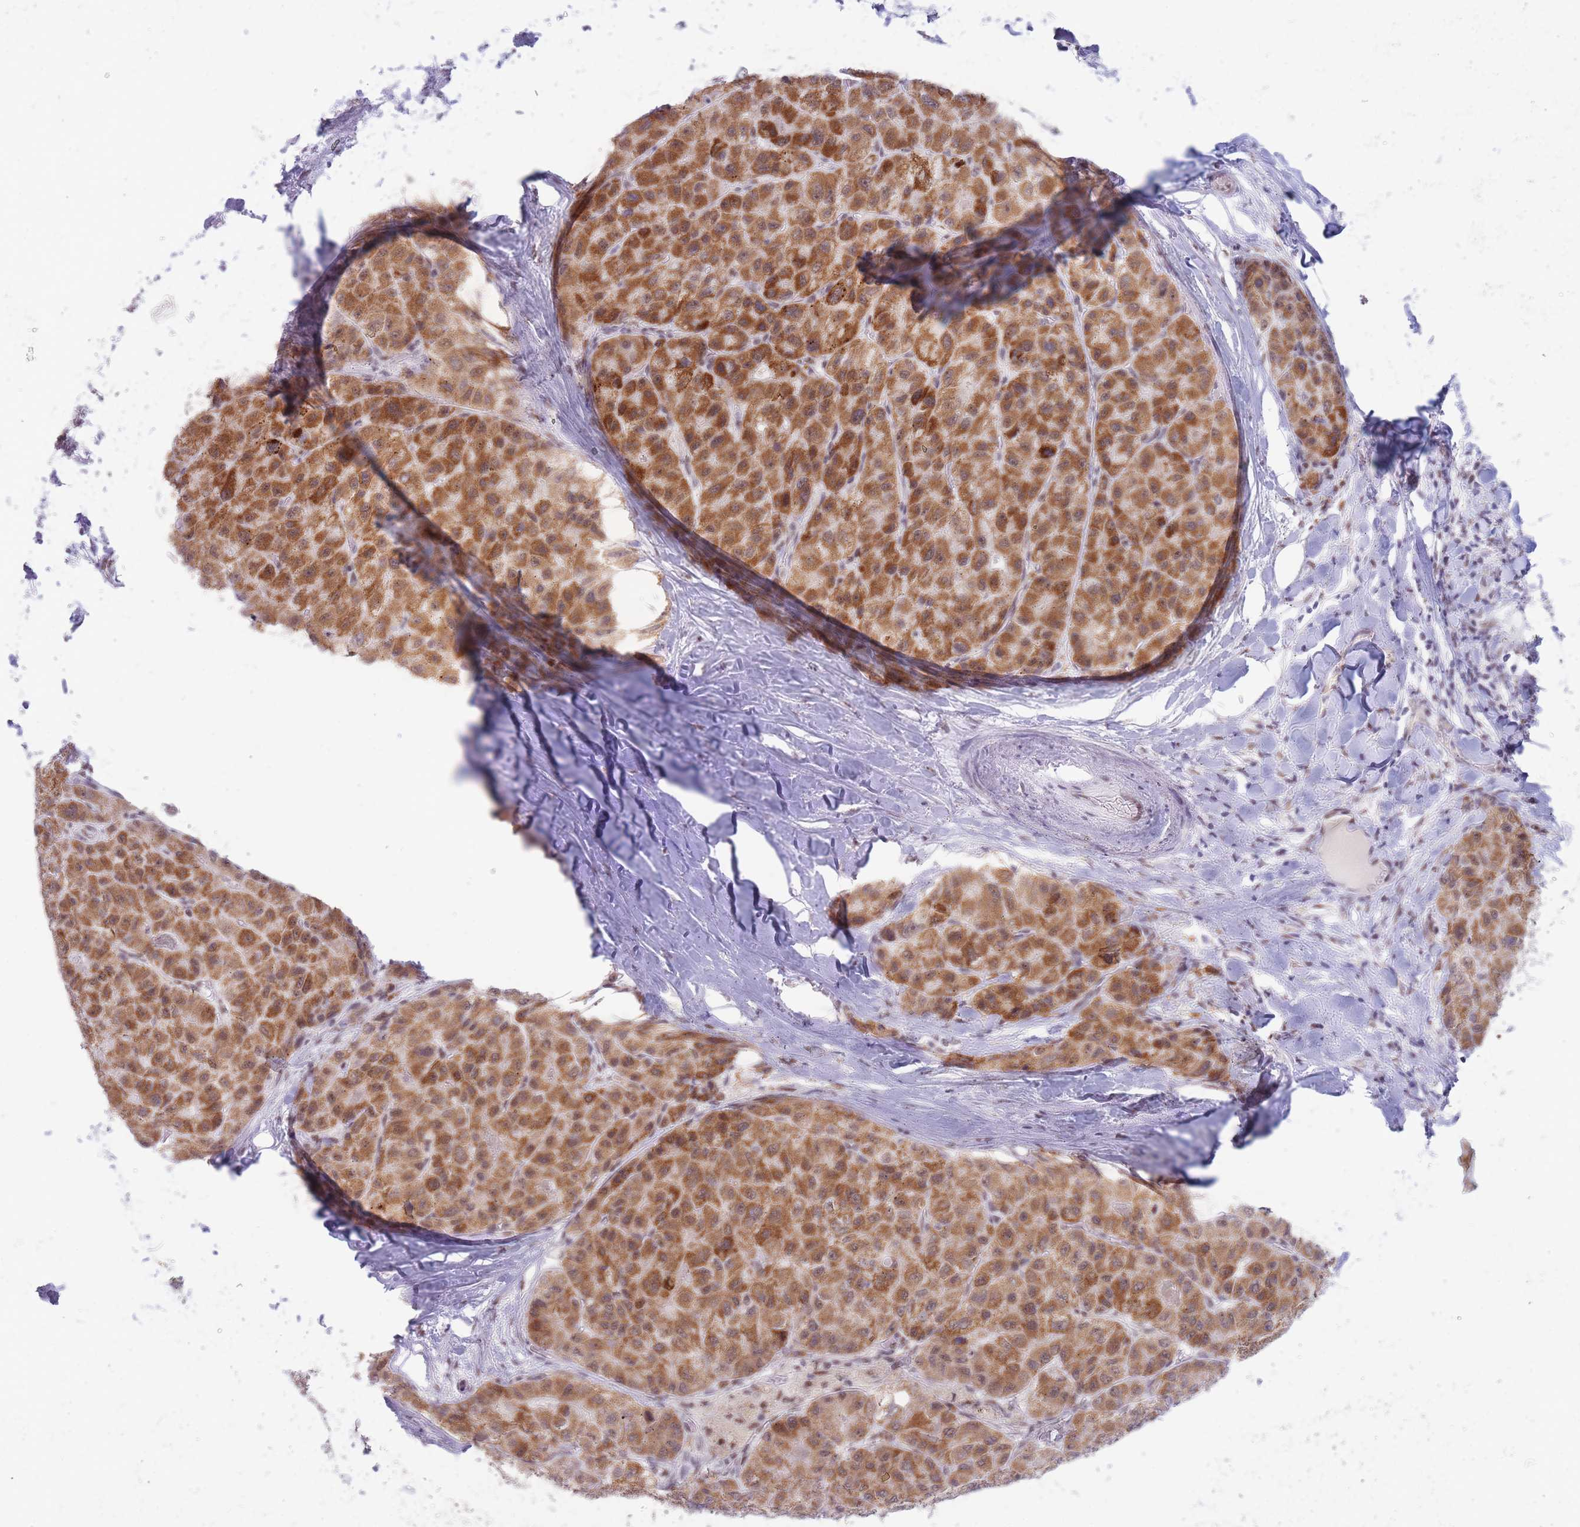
{"staining": {"intensity": "moderate", "quantity": ">75%", "location": "cytoplasmic/membranous"}, "tissue": "liver cancer", "cell_type": "Tumor cells", "image_type": "cancer", "snomed": [{"axis": "morphology", "description": "Carcinoma, Hepatocellular, NOS"}, {"axis": "topography", "description": "Liver"}], "caption": "Liver cancer stained with IHC exhibits moderate cytoplasmic/membranous positivity in approximately >75% of tumor cells.", "gene": "CYP2B6", "patient": {"sex": "male", "age": 80}}